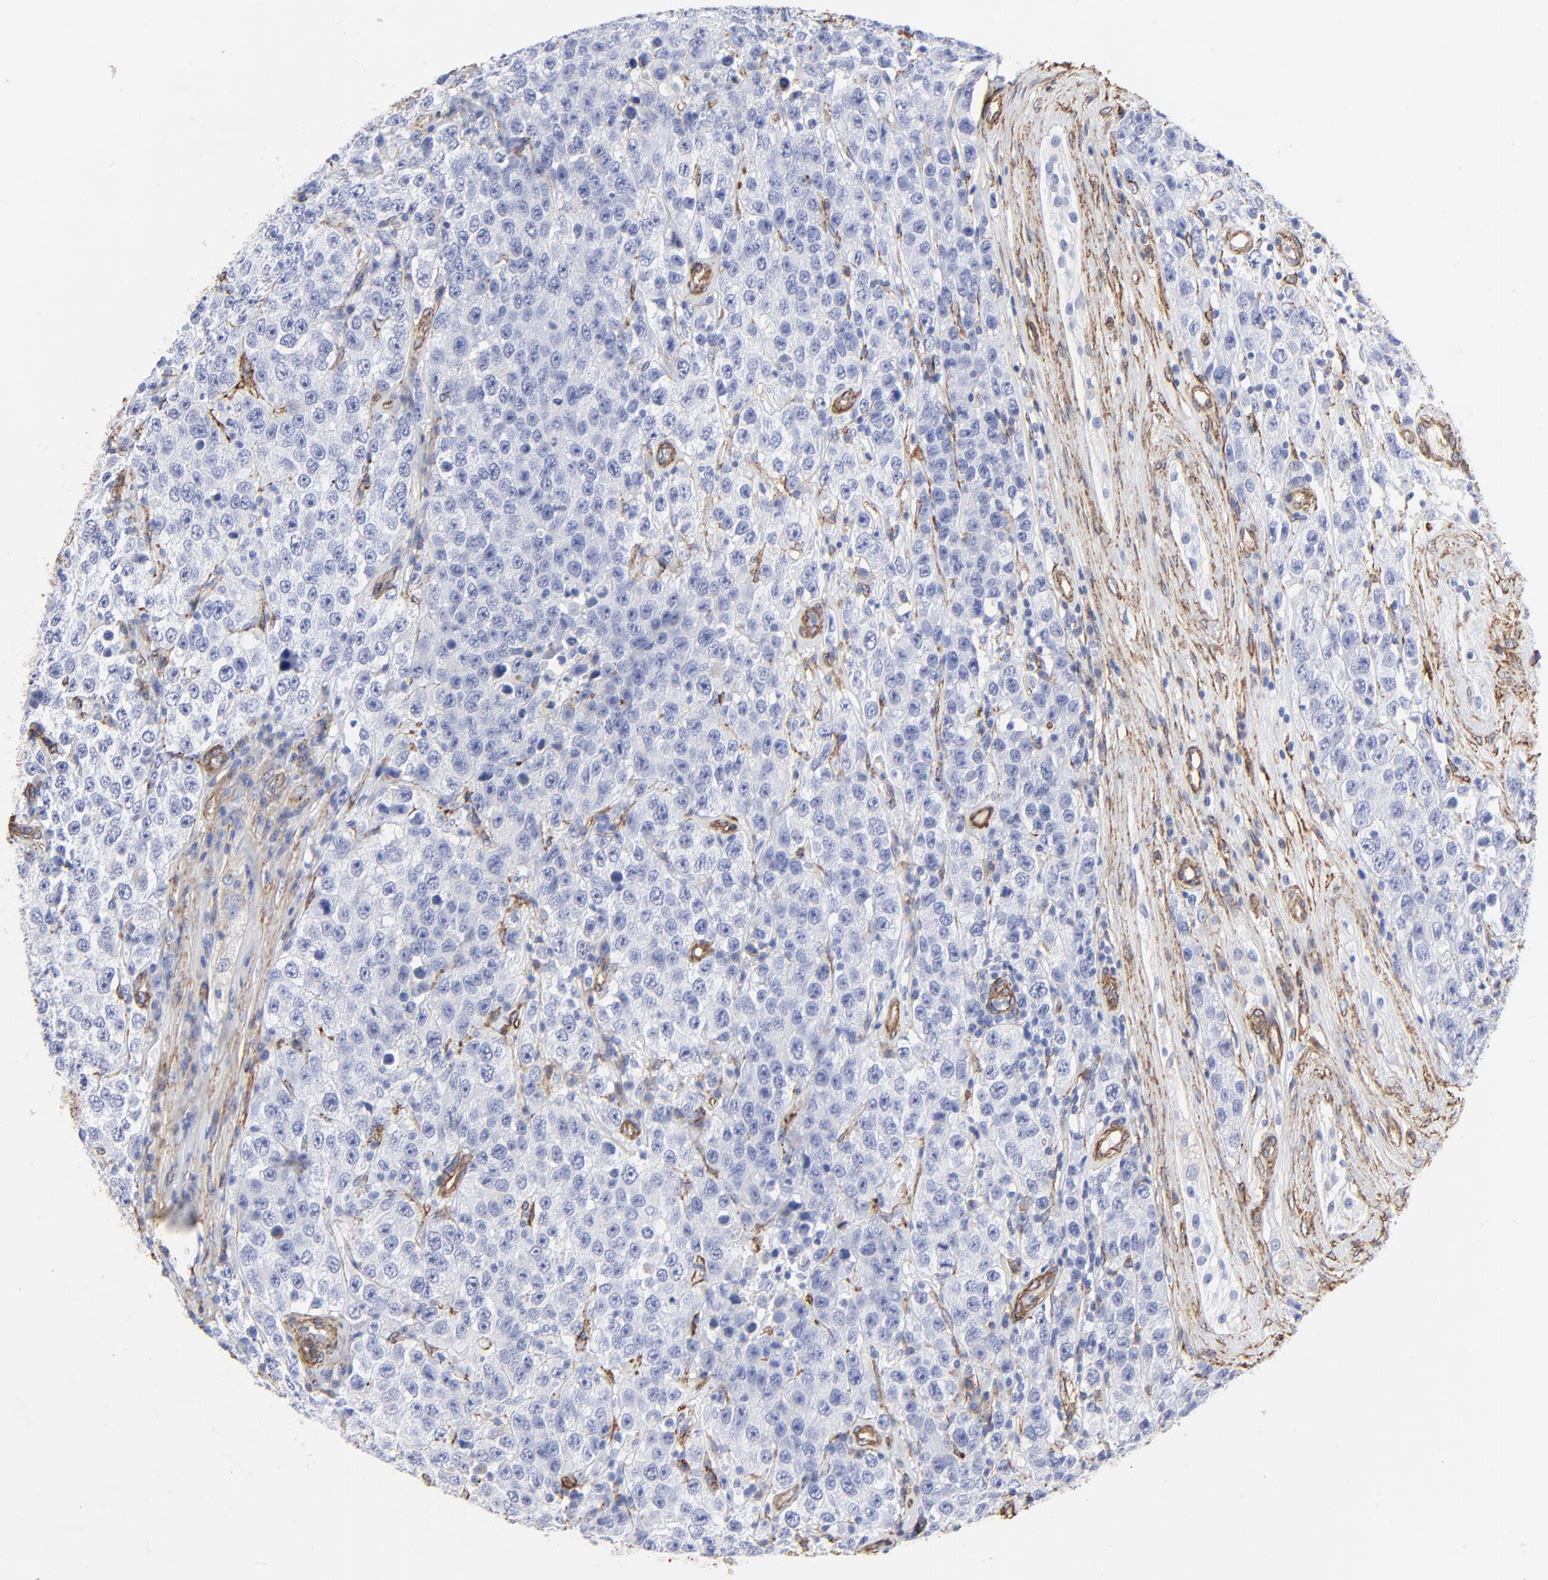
{"staining": {"intensity": "negative", "quantity": "none", "location": "none"}, "tissue": "testis cancer", "cell_type": "Tumor cells", "image_type": "cancer", "snomed": [{"axis": "morphology", "description": "Seminoma, NOS"}, {"axis": "topography", "description": "Testis"}], "caption": "DAB (3,3'-diaminobenzidine) immunohistochemical staining of human testis seminoma exhibits no significant staining in tumor cells.", "gene": "CAV1", "patient": {"sex": "male", "age": 52}}